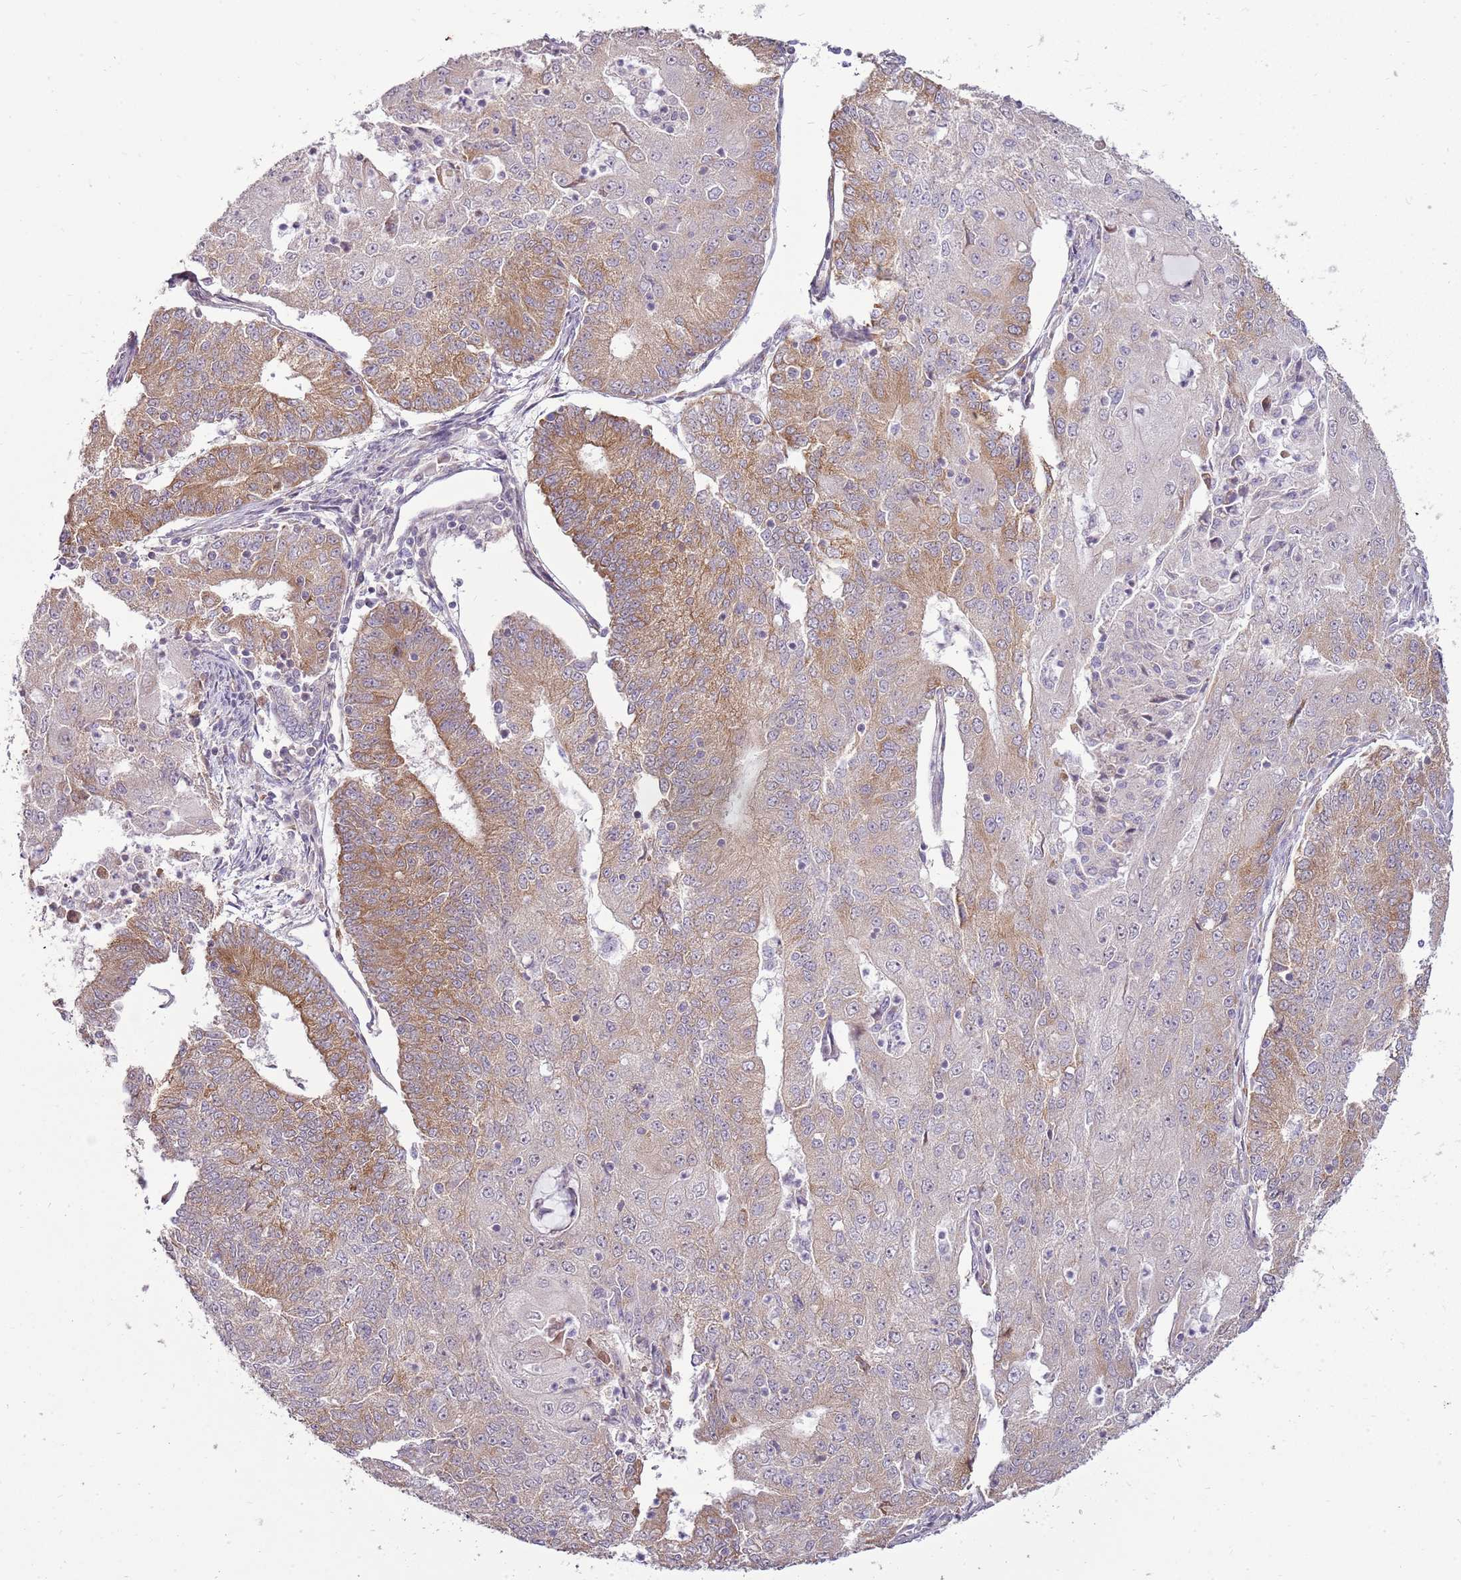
{"staining": {"intensity": "moderate", "quantity": "25%-75%", "location": "cytoplasmic/membranous"}, "tissue": "endometrial cancer", "cell_type": "Tumor cells", "image_type": "cancer", "snomed": [{"axis": "morphology", "description": "Adenocarcinoma, NOS"}, {"axis": "topography", "description": "Endometrium"}], "caption": "A medium amount of moderate cytoplasmic/membranous expression is identified in about 25%-75% of tumor cells in endometrial cancer (adenocarcinoma) tissue. Ihc stains the protein of interest in brown and the nuclei are stained blue.", "gene": "UGGT2", "patient": {"sex": "female", "age": 56}}